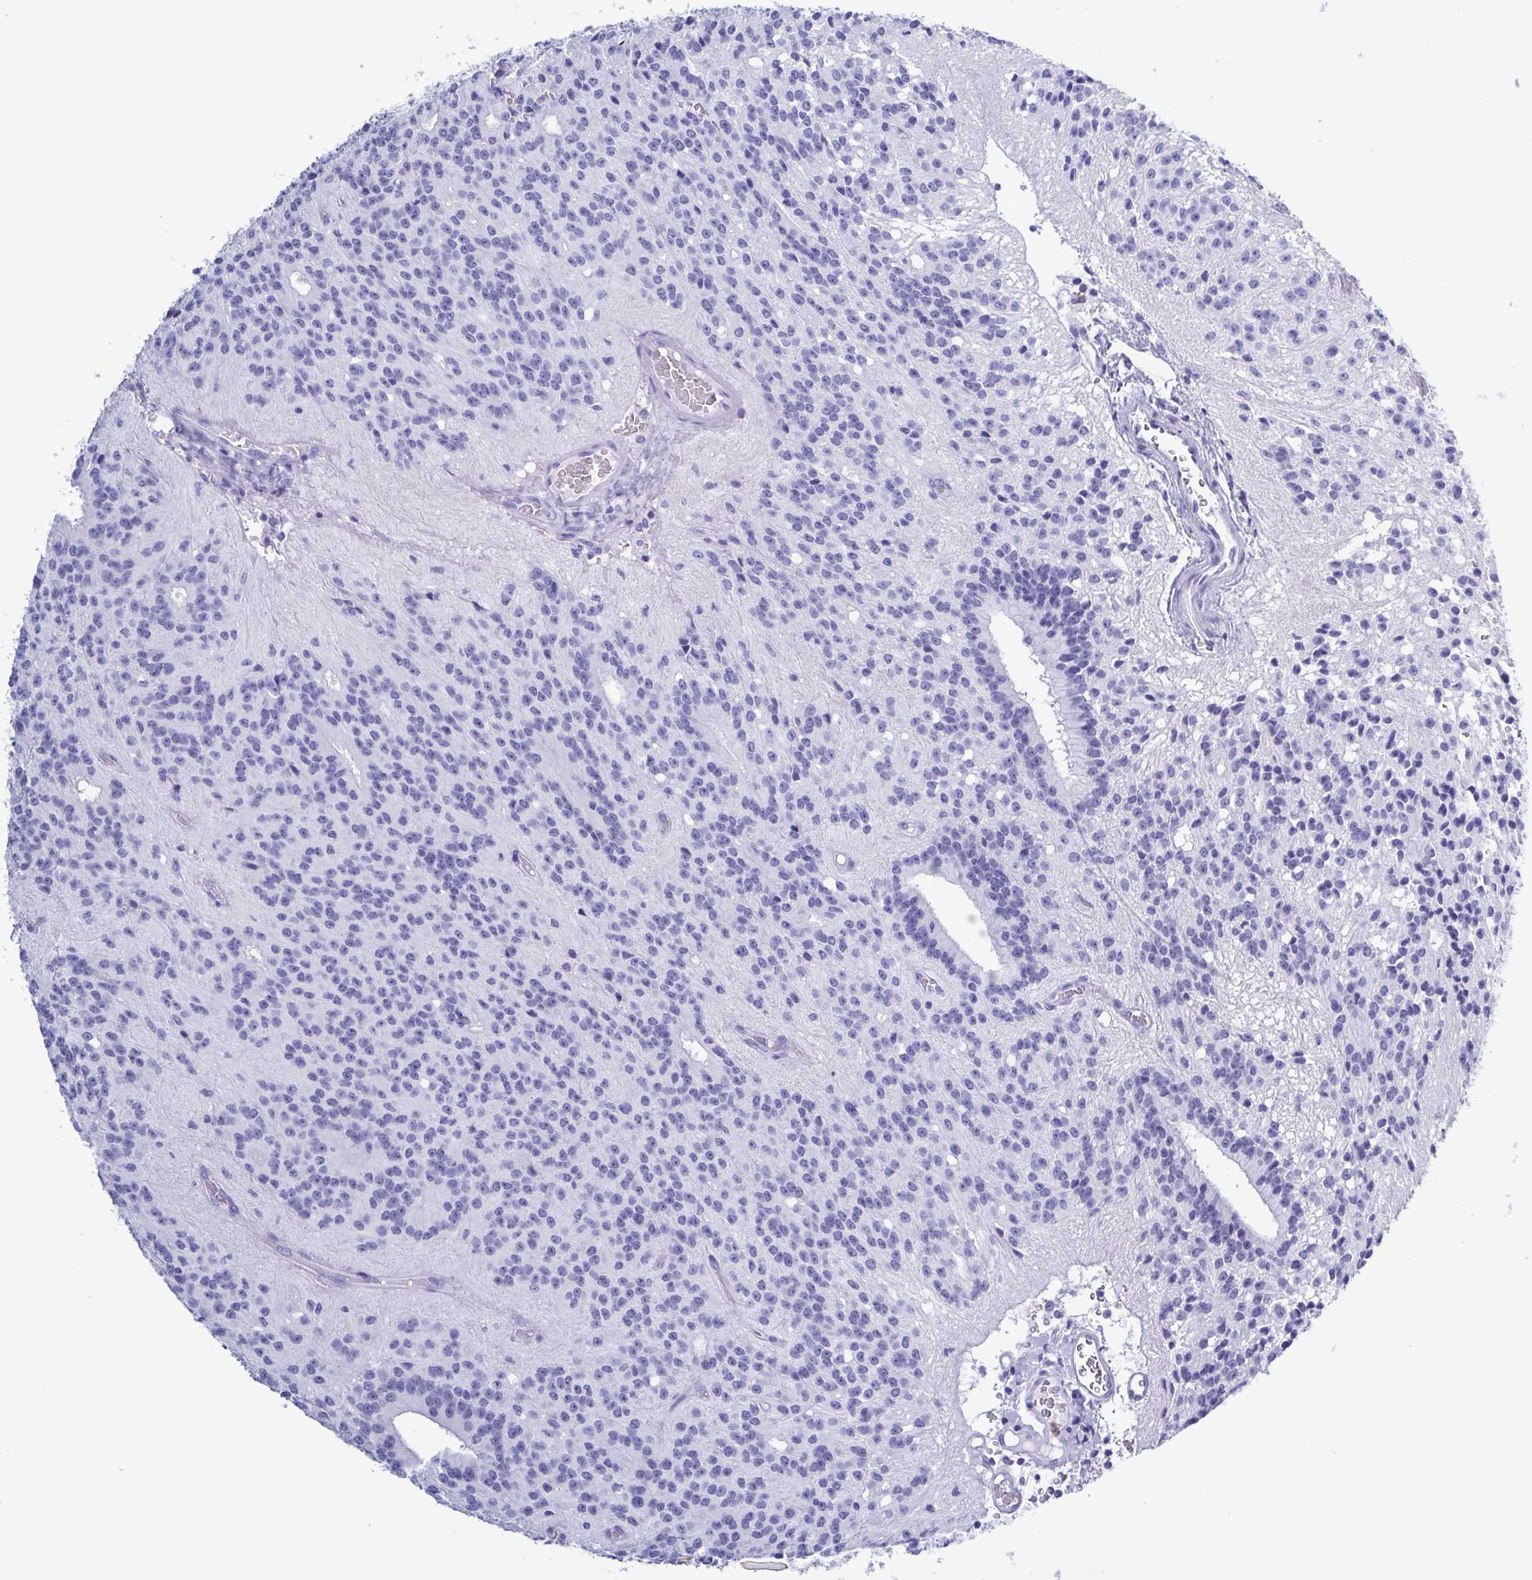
{"staining": {"intensity": "negative", "quantity": "none", "location": "none"}, "tissue": "glioma", "cell_type": "Tumor cells", "image_type": "cancer", "snomed": [{"axis": "morphology", "description": "Glioma, malignant, Low grade"}, {"axis": "topography", "description": "Brain"}], "caption": "This is an immunohistochemistry (IHC) image of human glioma. There is no staining in tumor cells.", "gene": "LTF", "patient": {"sex": "male", "age": 31}}